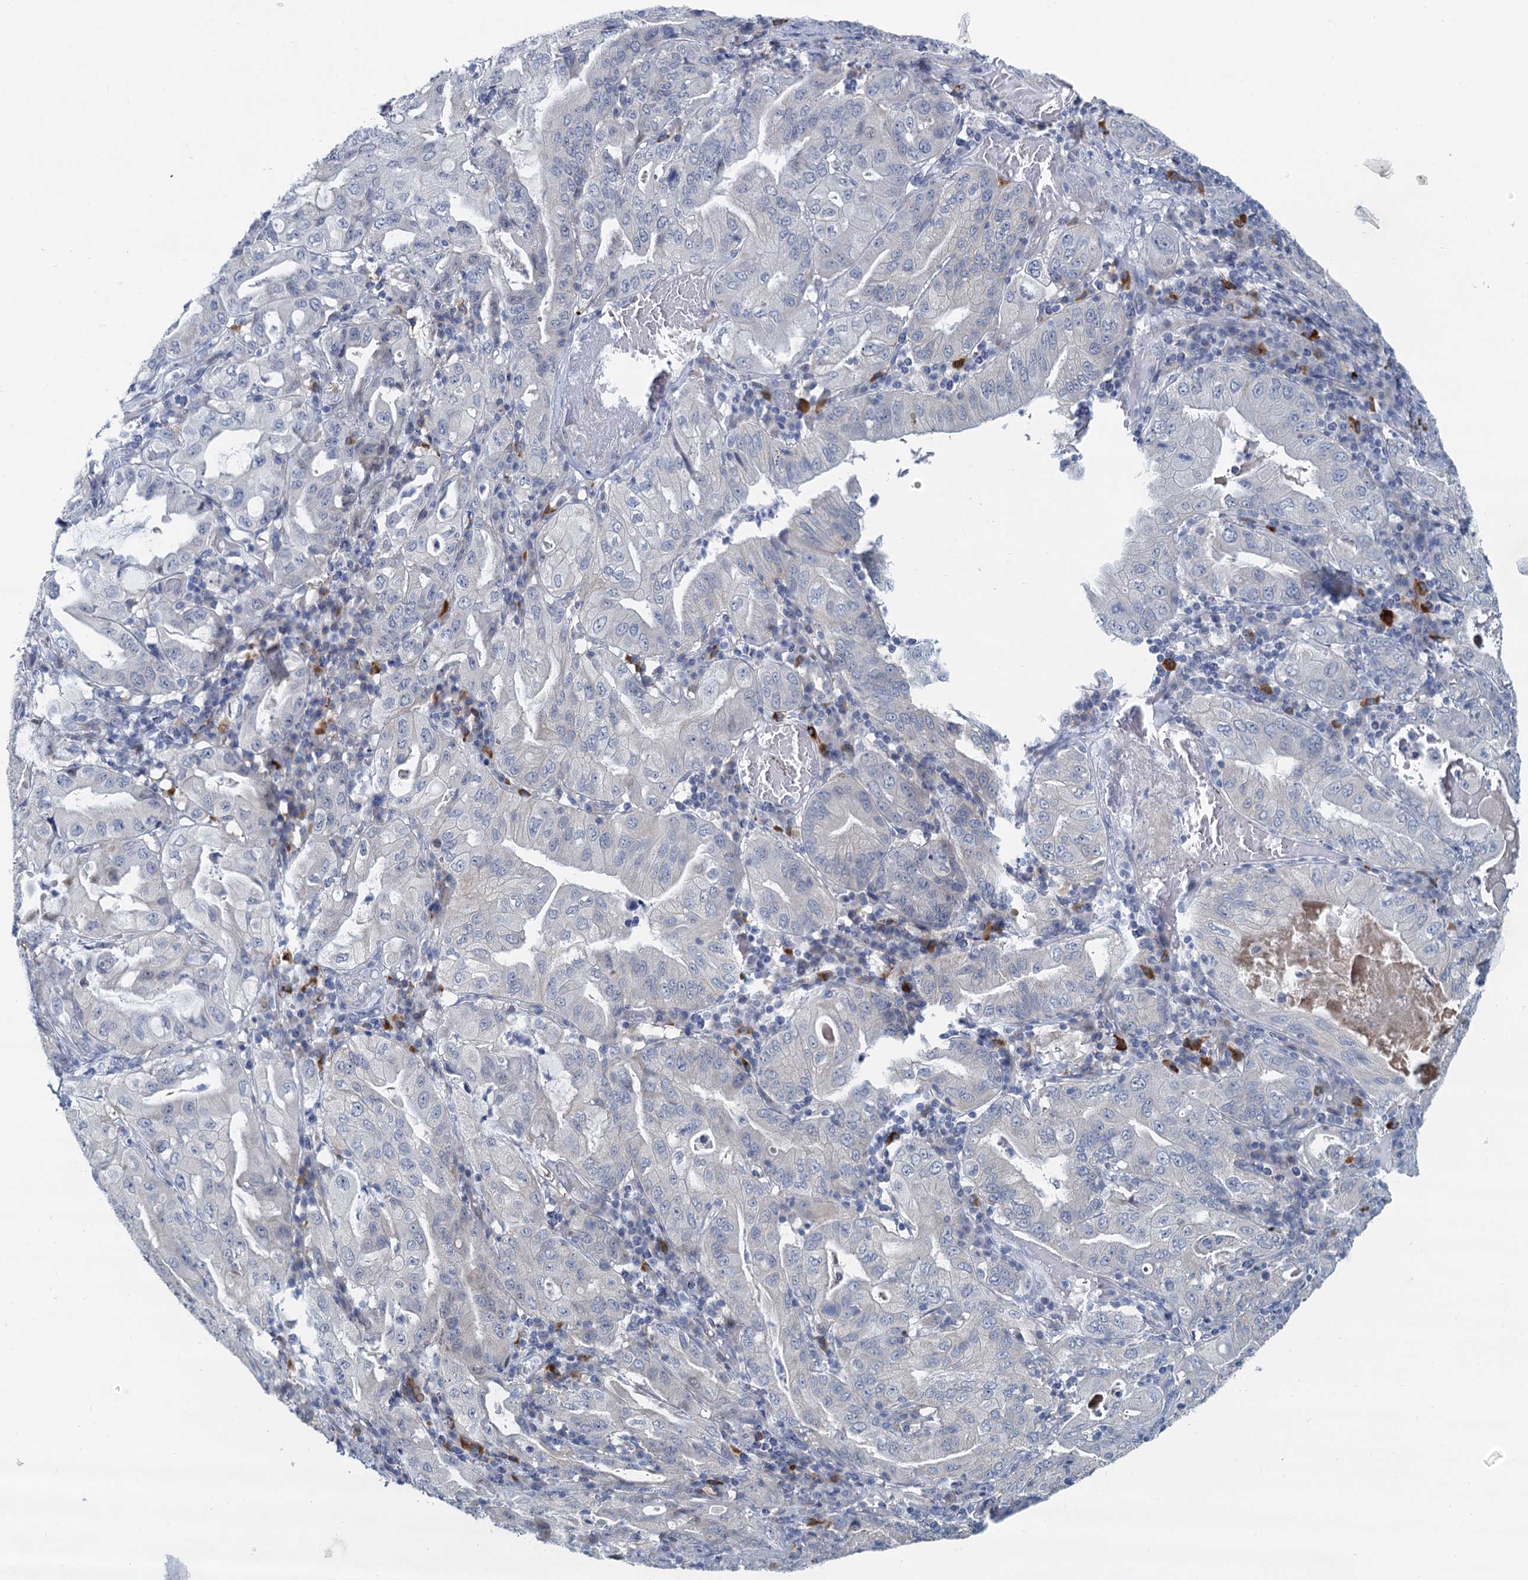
{"staining": {"intensity": "negative", "quantity": "none", "location": "none"}, "tissue": "stomach cancer", "cell_type": "Tumor cells", "image_type": "cancer", "snomed": [{"axis": "morphology", "description": "Normal tissue, NOS"}, {"axis": "morphology", "description": "Adenocarcinoma, NOS"}, {"axis": "topography", "description": "Esophagus"}, {"axis": "topography", "description": "Stomach, upper"}, {"axis": "topography", "description": "Peripheral nerve tissue"}], "caption": "Micrograph shows no significant protein staining in tumor cells of stomach adenocarcinoma.", "gene": "ACRBP", "patient": {"sex": "male", "age": 62}}